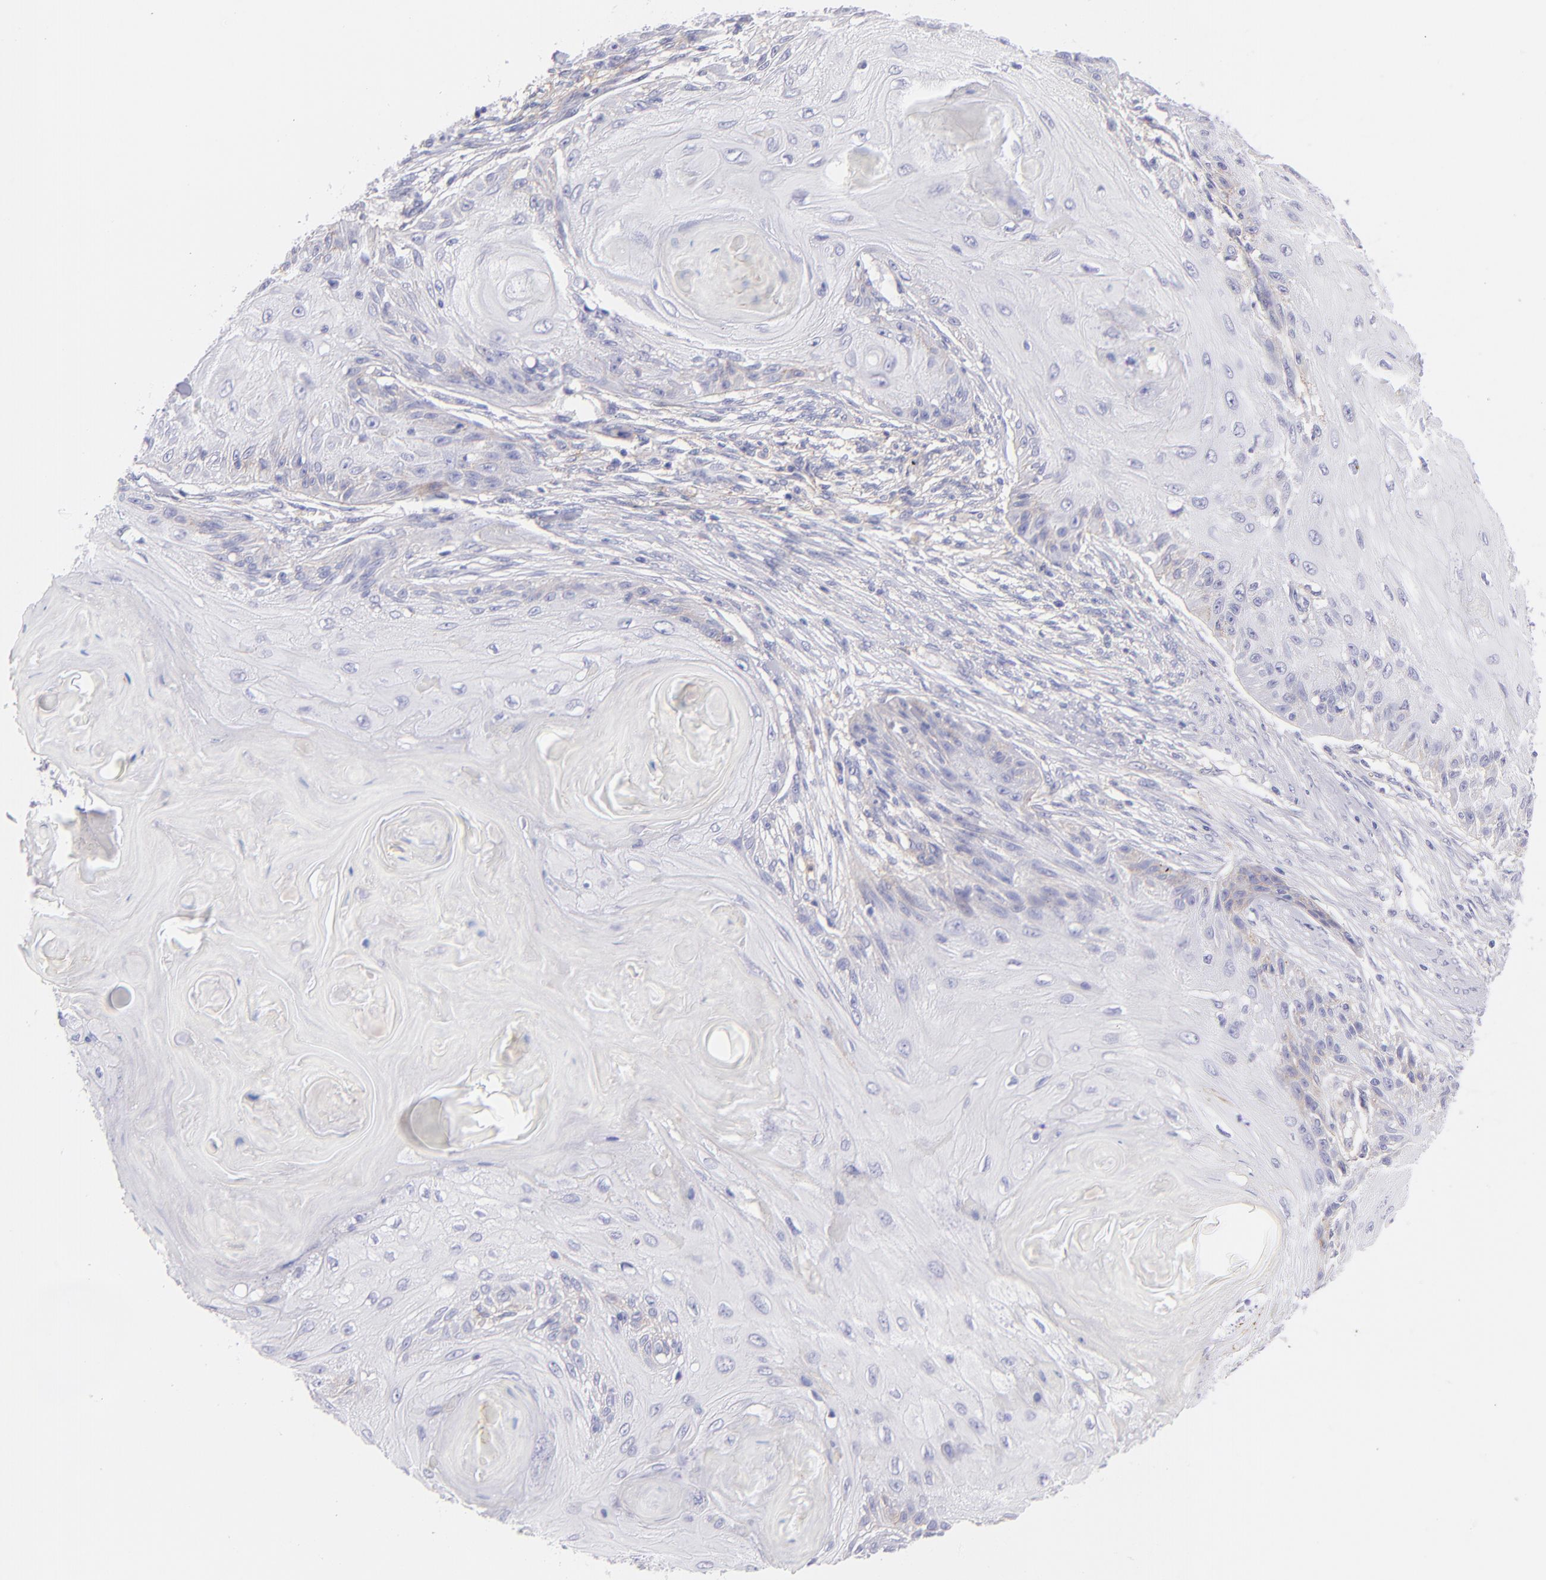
{"staining": {"intensity": "negative", "quantity": "none", "location": "none"}, "tissue": "skin cancer", "cell_type": "Tumor cells", "image_type": "cancer", "snomed": [{"axis": "morphology", "description": "Squamous cell carcinoma, NOS"}, {"axis": "topography", "description": "Skin"}], "caption": "DAB (3,3'-diaminobenzidine) immunohistochemical staining of skin squamous cell carcinoma shows no significant positivity in tumor cells. (Stains: DAB (3,3'-diaminobenzidine) immunohistochemistry with hematoxylin counter stain, Microscopy: brightfield microscopy at high magnification).", "gene": "CD81", "patient": {"sex": "female", "age": 88}}